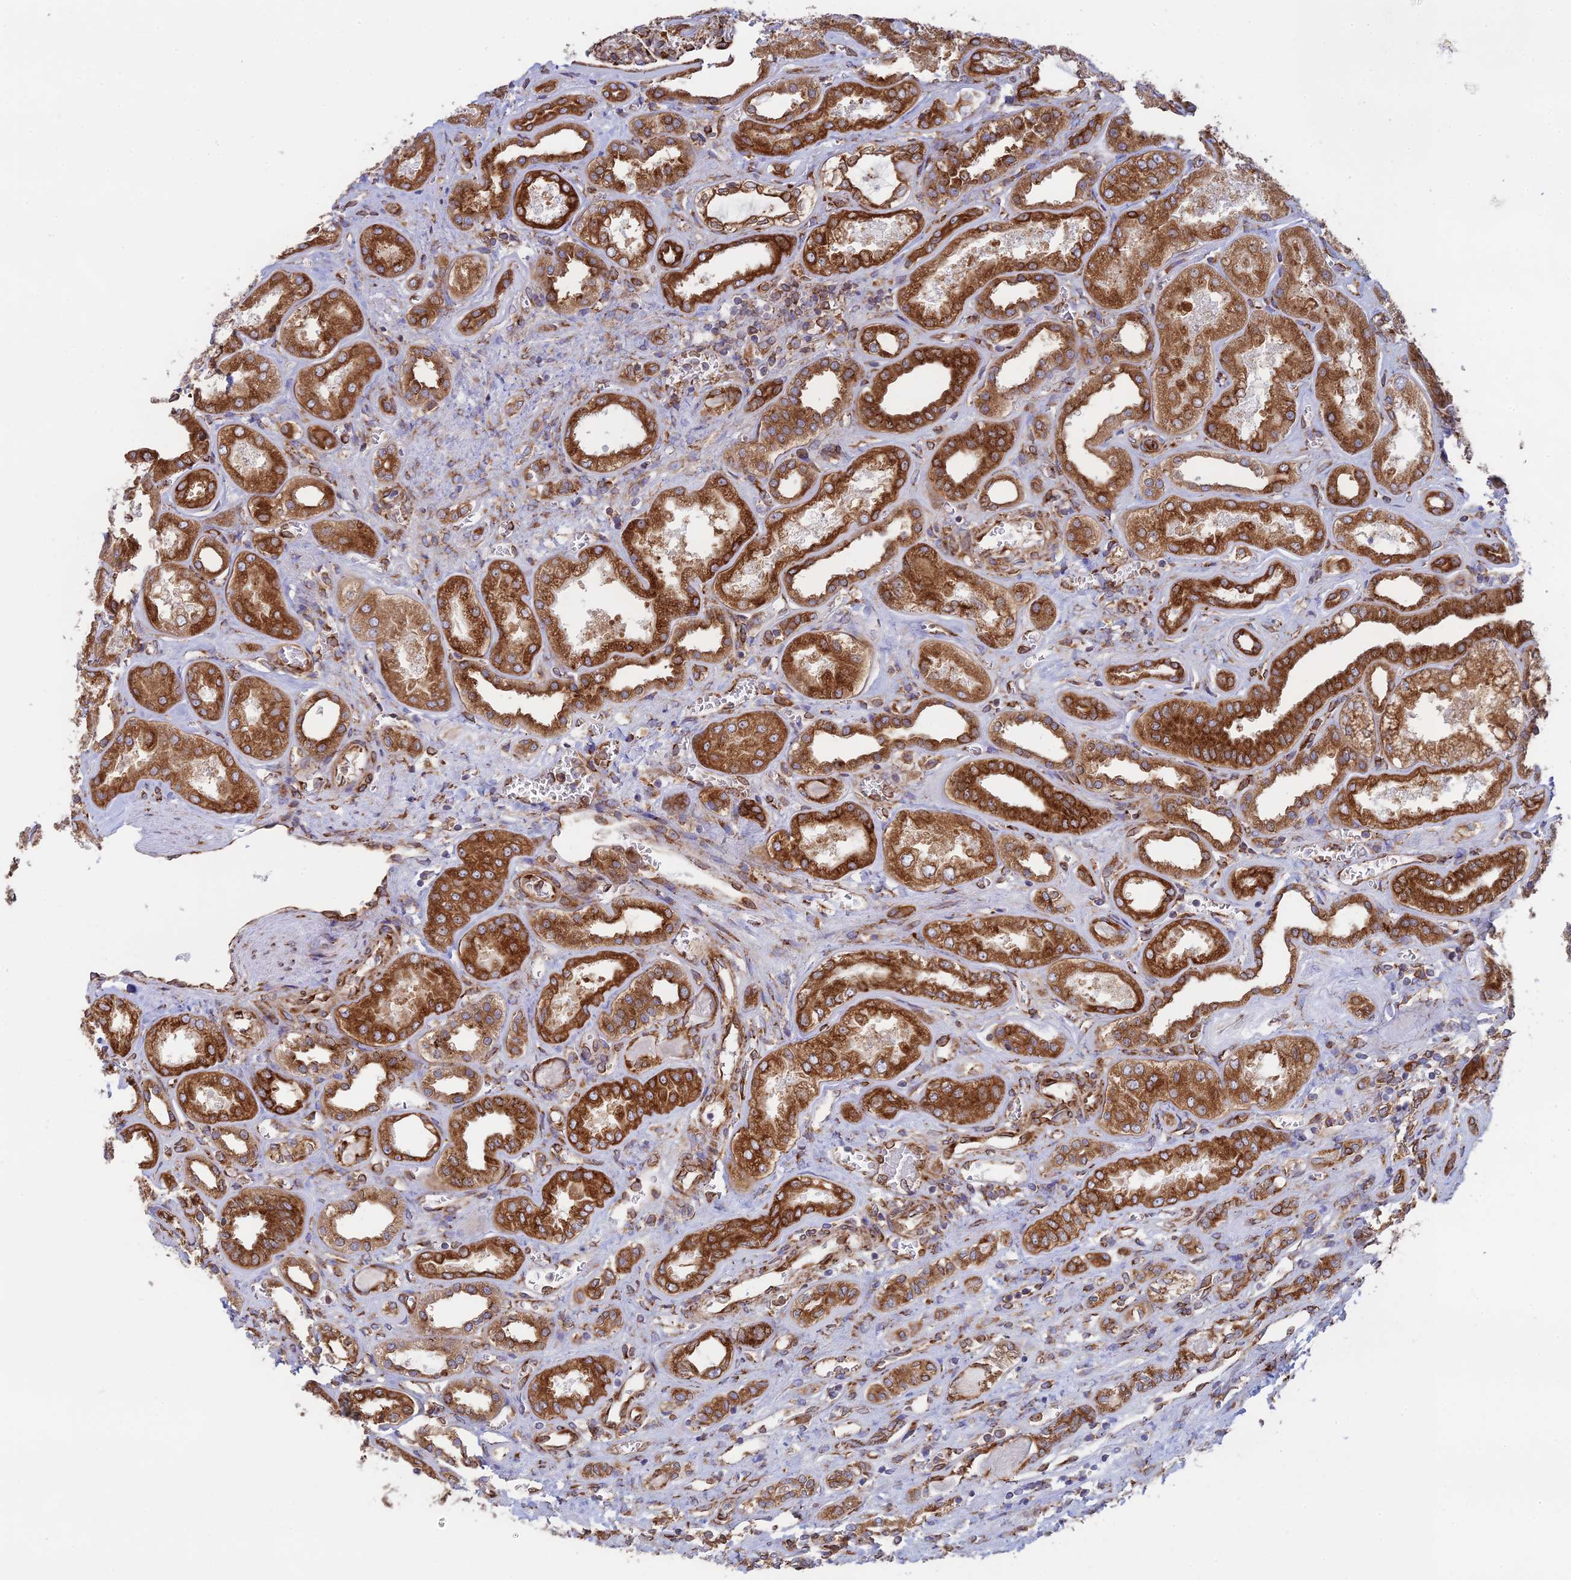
{"staining": {"intensity": "strong", "quantity": "25%-75%", "location": "cytoplasmic/membranous"}, "tissue": "kidney", "cell_type": "Cells in glomeruli", "image_type": "normal", "snomed": [{"axis": "morphology", "description": "Normal tissue, NOS"}, {"axis": "morphology", "description": "Adenocarcinoma, NOS"}, {"axis": "topography", "description": "Kidney"}], "caption": "This is a histology image of immunohistochemistry (IHC) staining of normal kidney, which shows strong positivity in the cytoplasmic/membranous of cells in glomeruli.", "gene": "CCDC69", "patient": {"sex": "female", "age": 68}}